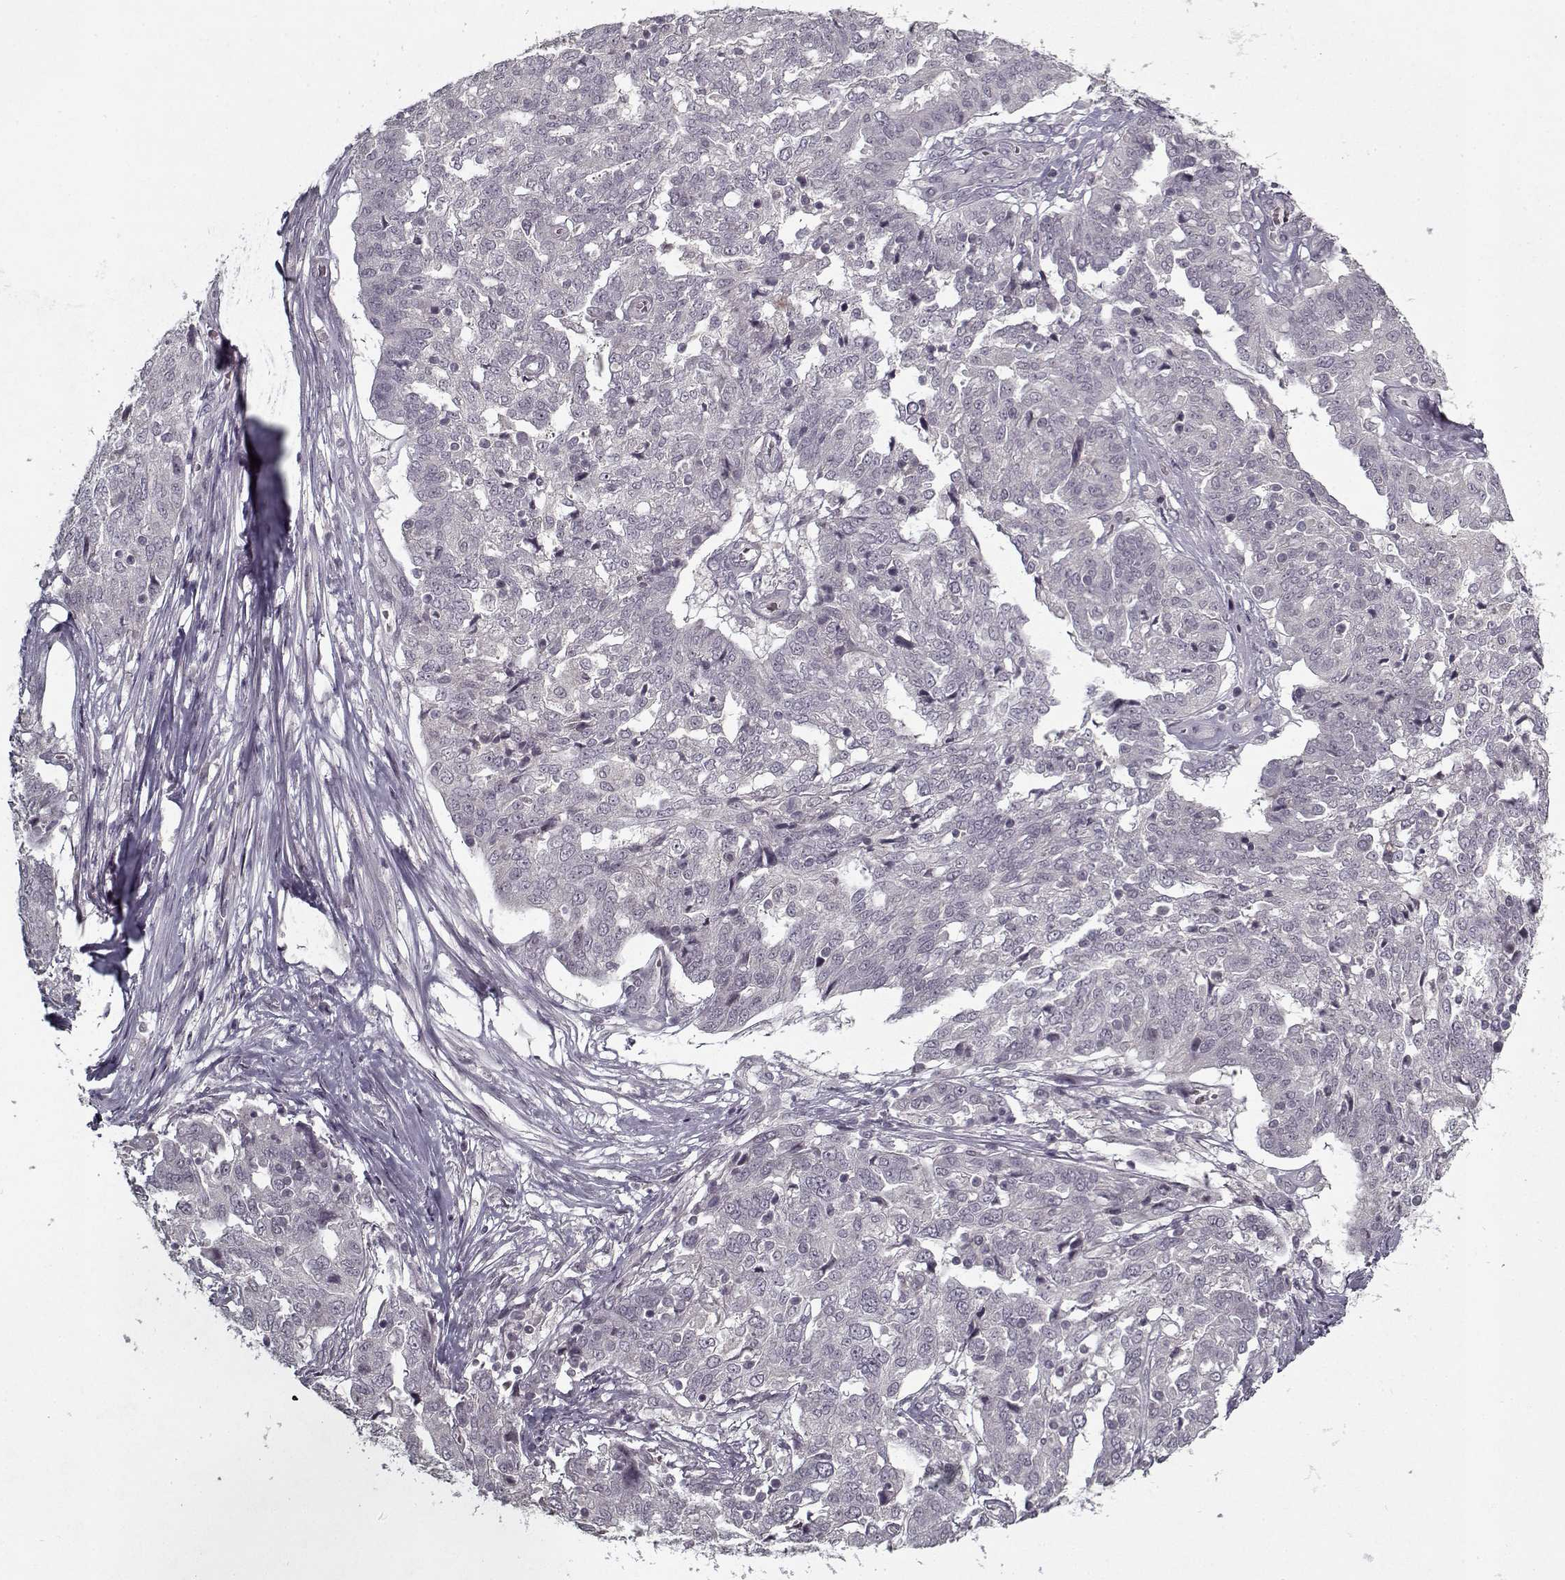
{"staining": {"intensity": "negative", "quantity": "none", "location": "none"}, "tissue": "ovarian cancer", "cell_type": "Tumor cells", "image_type": "cancer", "snomed": [{"axis": "morphology", "description": "Cystadenocarcinoma, serous, NOS"}, {"axis": "topography", "description": "Ovary"}], "caption": "Immunohistochemical staining of human ovarian cancer (serous cystadenocarcinoma) shows no significant staining in tumor cells.", "gene": "LAMA2", "patient": {"sex": "female", "age": 67}}